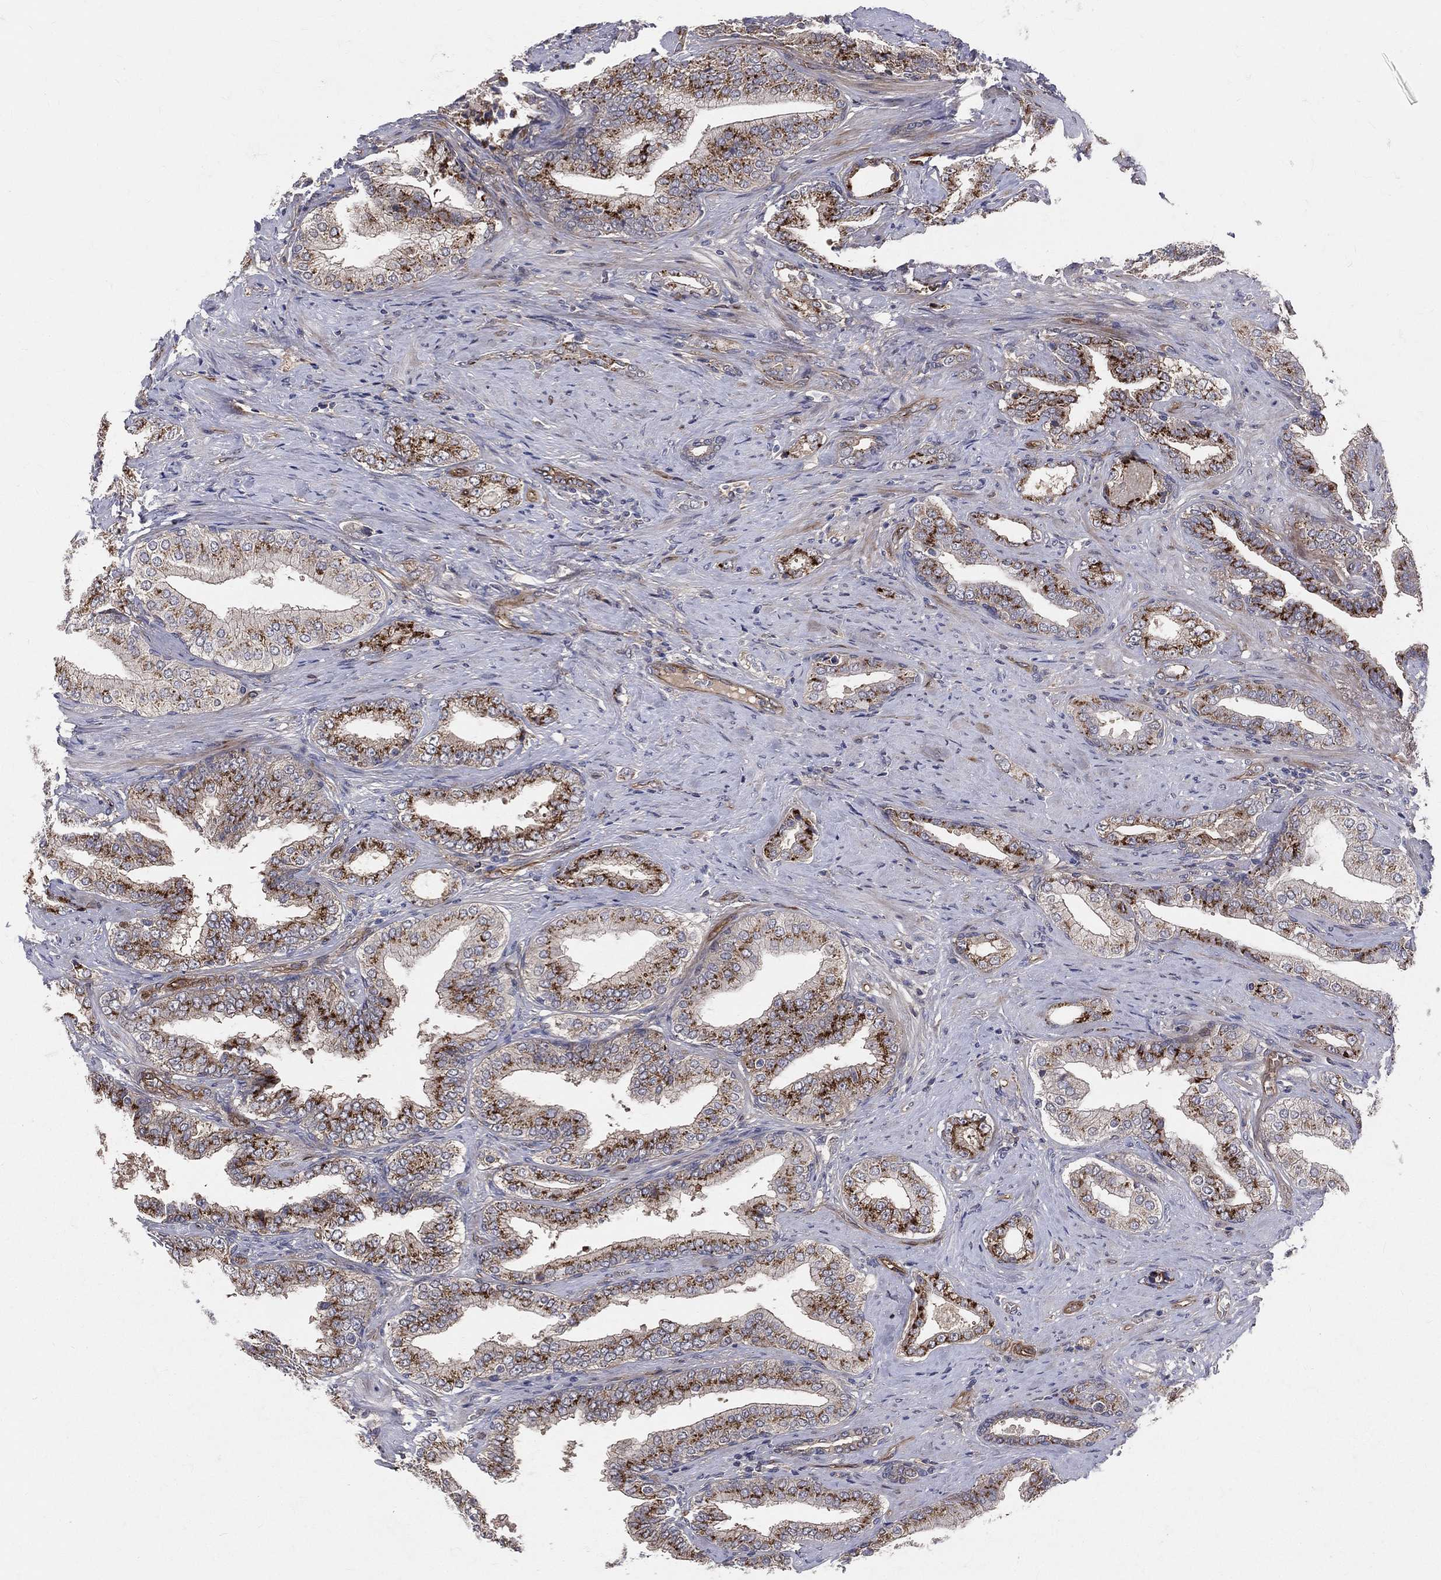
{"staining": {"intensity": "strong", "quantity": "25%-75%", "location": "cytoplasmic/membranous"}, "tissue": "prostate cancer", "cell_type": "Tumor cells", "image_type": "cancer", "snomed": [{"axis": "morphology", "description": "Adenocarcinoma, Low grade"}, {"axis": "topography", "description": "Prostate and seminal vesicle, NOS"}], "caption": "DAB immunohistochemical staining of human low-grade adenocarcinoma (prostate) shows strong cytoplasmic/membranous protein expression in about 25%-75% of tumor cells.", "gene": "ENTPD1", "patient": {"sex": "male", "age": 61}}